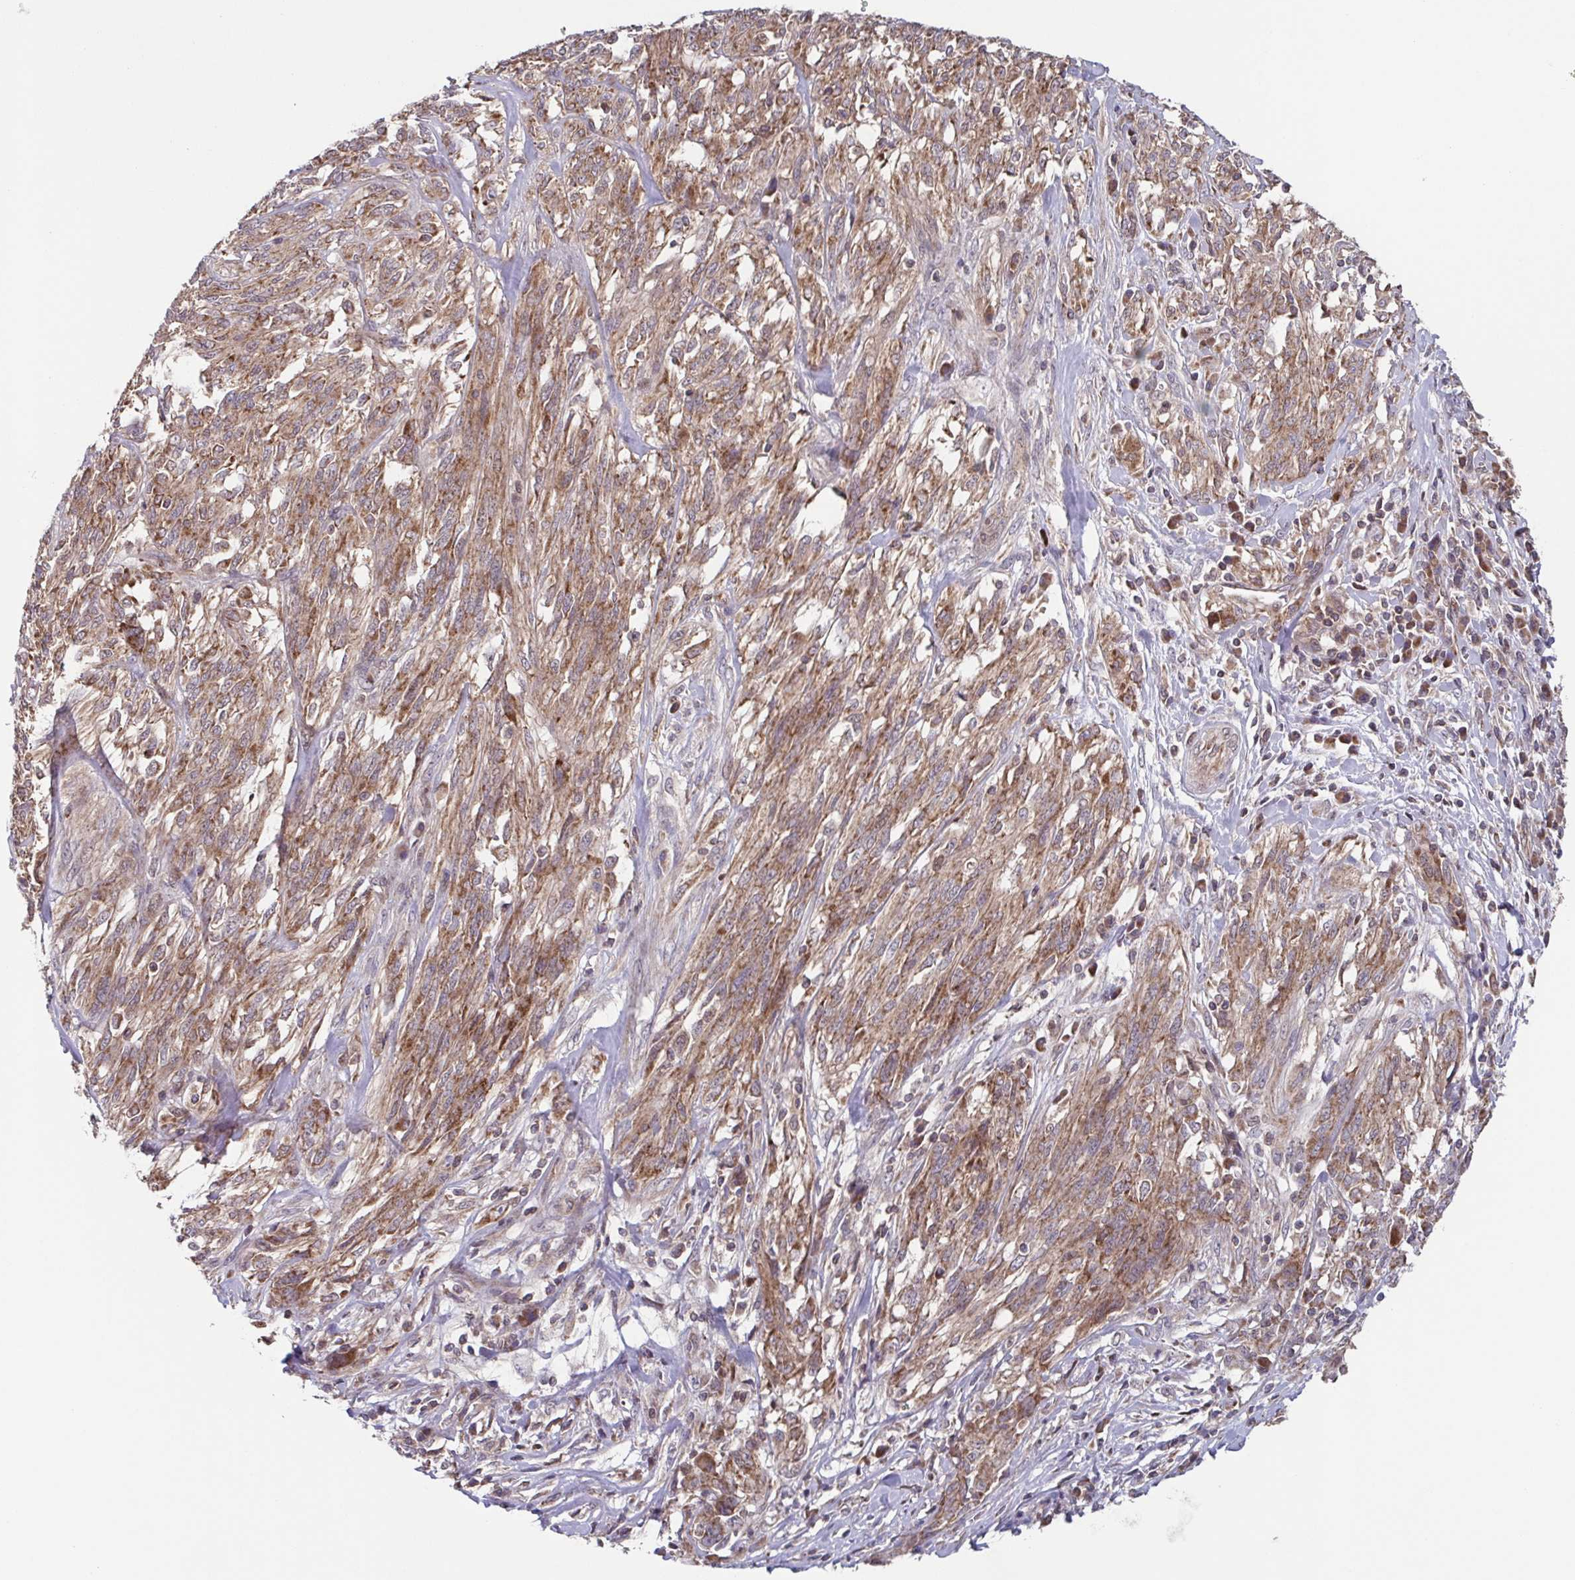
{"staining": {"intensity": "moderate", "quantity": ">75%", "location": "cytoplasmic/membranous"}, "tissue": "melanoma", "cell_type": "Tumor cells", "image_type": "cancer", "snomed": [{"axis": "morphology", "description": "Malignant melanoma, NOS"}, {"axis": "topography", "description": "Skin"}], "caption": "Malignant melanoma stained with DAB (3,3'-diaminobenzidine) immunohistochemistry displays medium levels of moderate cytoplasmic/membranous expression in approximately >75% of tumor cells.", "gene": "TTC19", "patient": {"sex": "female", "age": 91}}